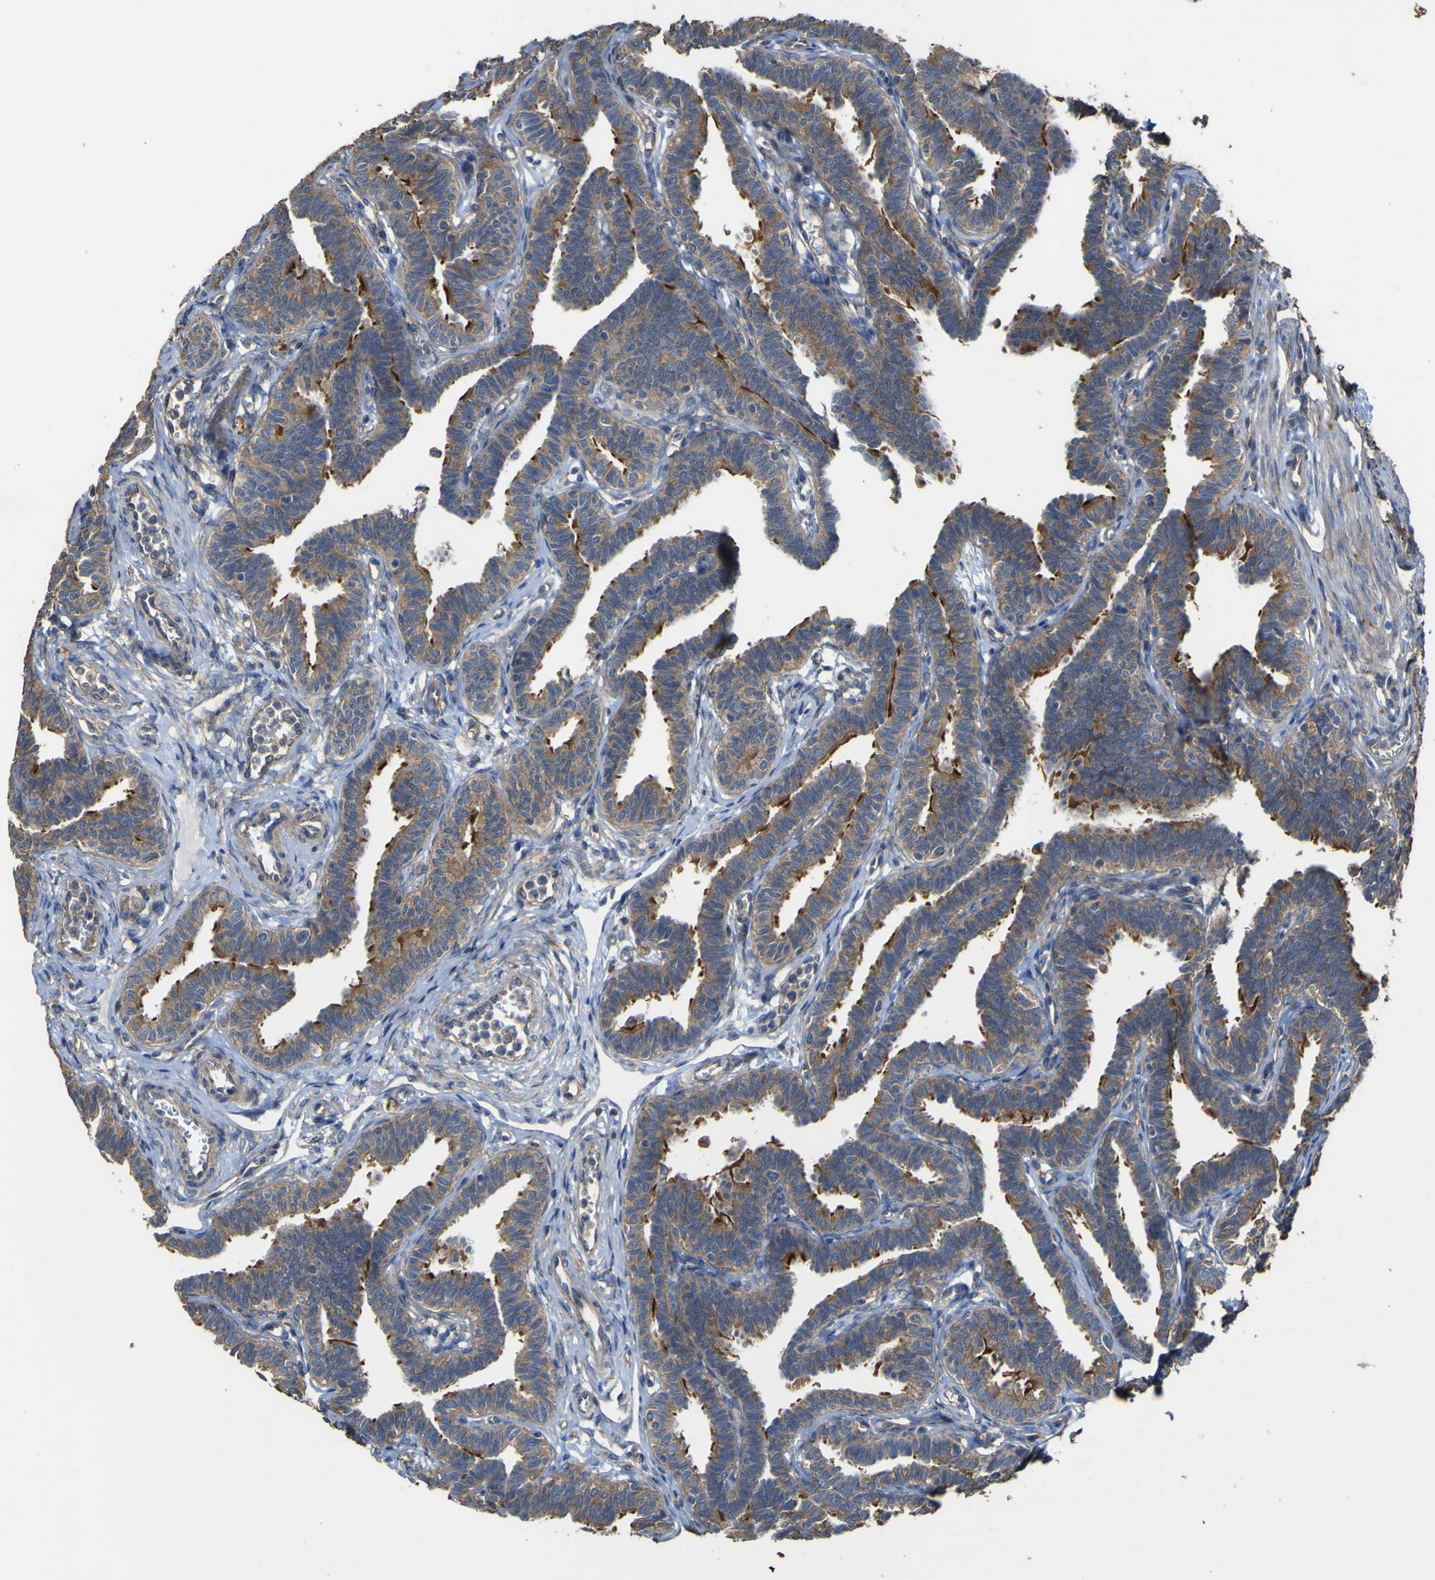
{"staining": {"intensity": "moderate", "quantity": ">75%", "location": "cytoplasmic/membranous"}, "tissue": "fallopian tube", "cell_type": "Glandular cells", "image_type": "normal", "snomed": [{"axis": "morphology", "description": "Normal tissue, NOS"}, {"axis": "topography", "description": "Fallopian tube"}, {"axis": "topography", "description": "Ovary"}], "caption": "A brown stain highlights moderate cytoplasmic/membranous expression of a protein in glandular cells of normal fallopian tube.", "gene": "TNFSF15", "patient": {"sex": "female", "age": 23}}